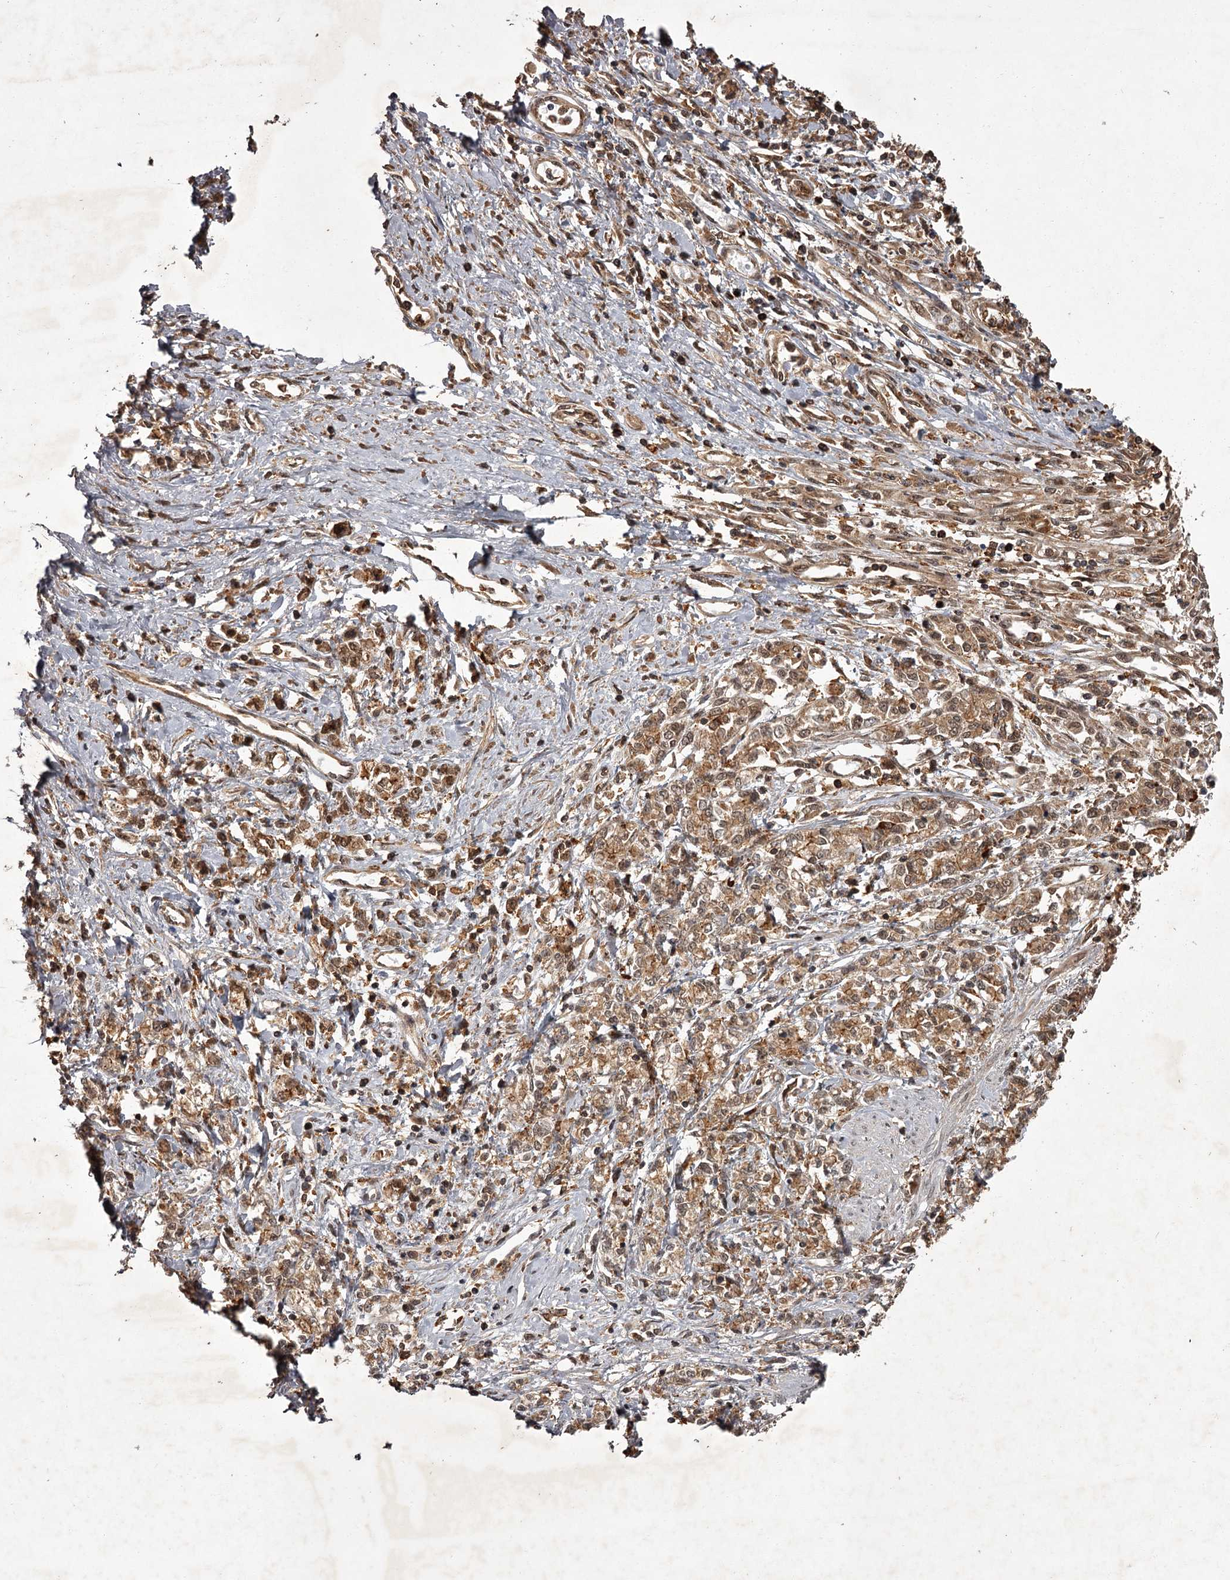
{"staining": {"intensity": "moderate", "quantity": ">75%", "location": "cytoplasmic/membranous"}, "tissue": "stomach cancer", "cell_type": "Tumor cells", "image_type": "cancer", "snomed": [{"axis": "morphology", "description": "Adenocarcinoma, NOS"}, {"axis": "topography", "description": "Stomach"}], "caption": "IHC (DAB) staining of stomach cancer shows moderate cytoplasmic/membranous protein positivity in approximately >75% of tumor cells. (IHC, brightfield microscopy, high magnification).", "gene": "TBC1D23", "patient": {"sex": "female", "age": 76}}